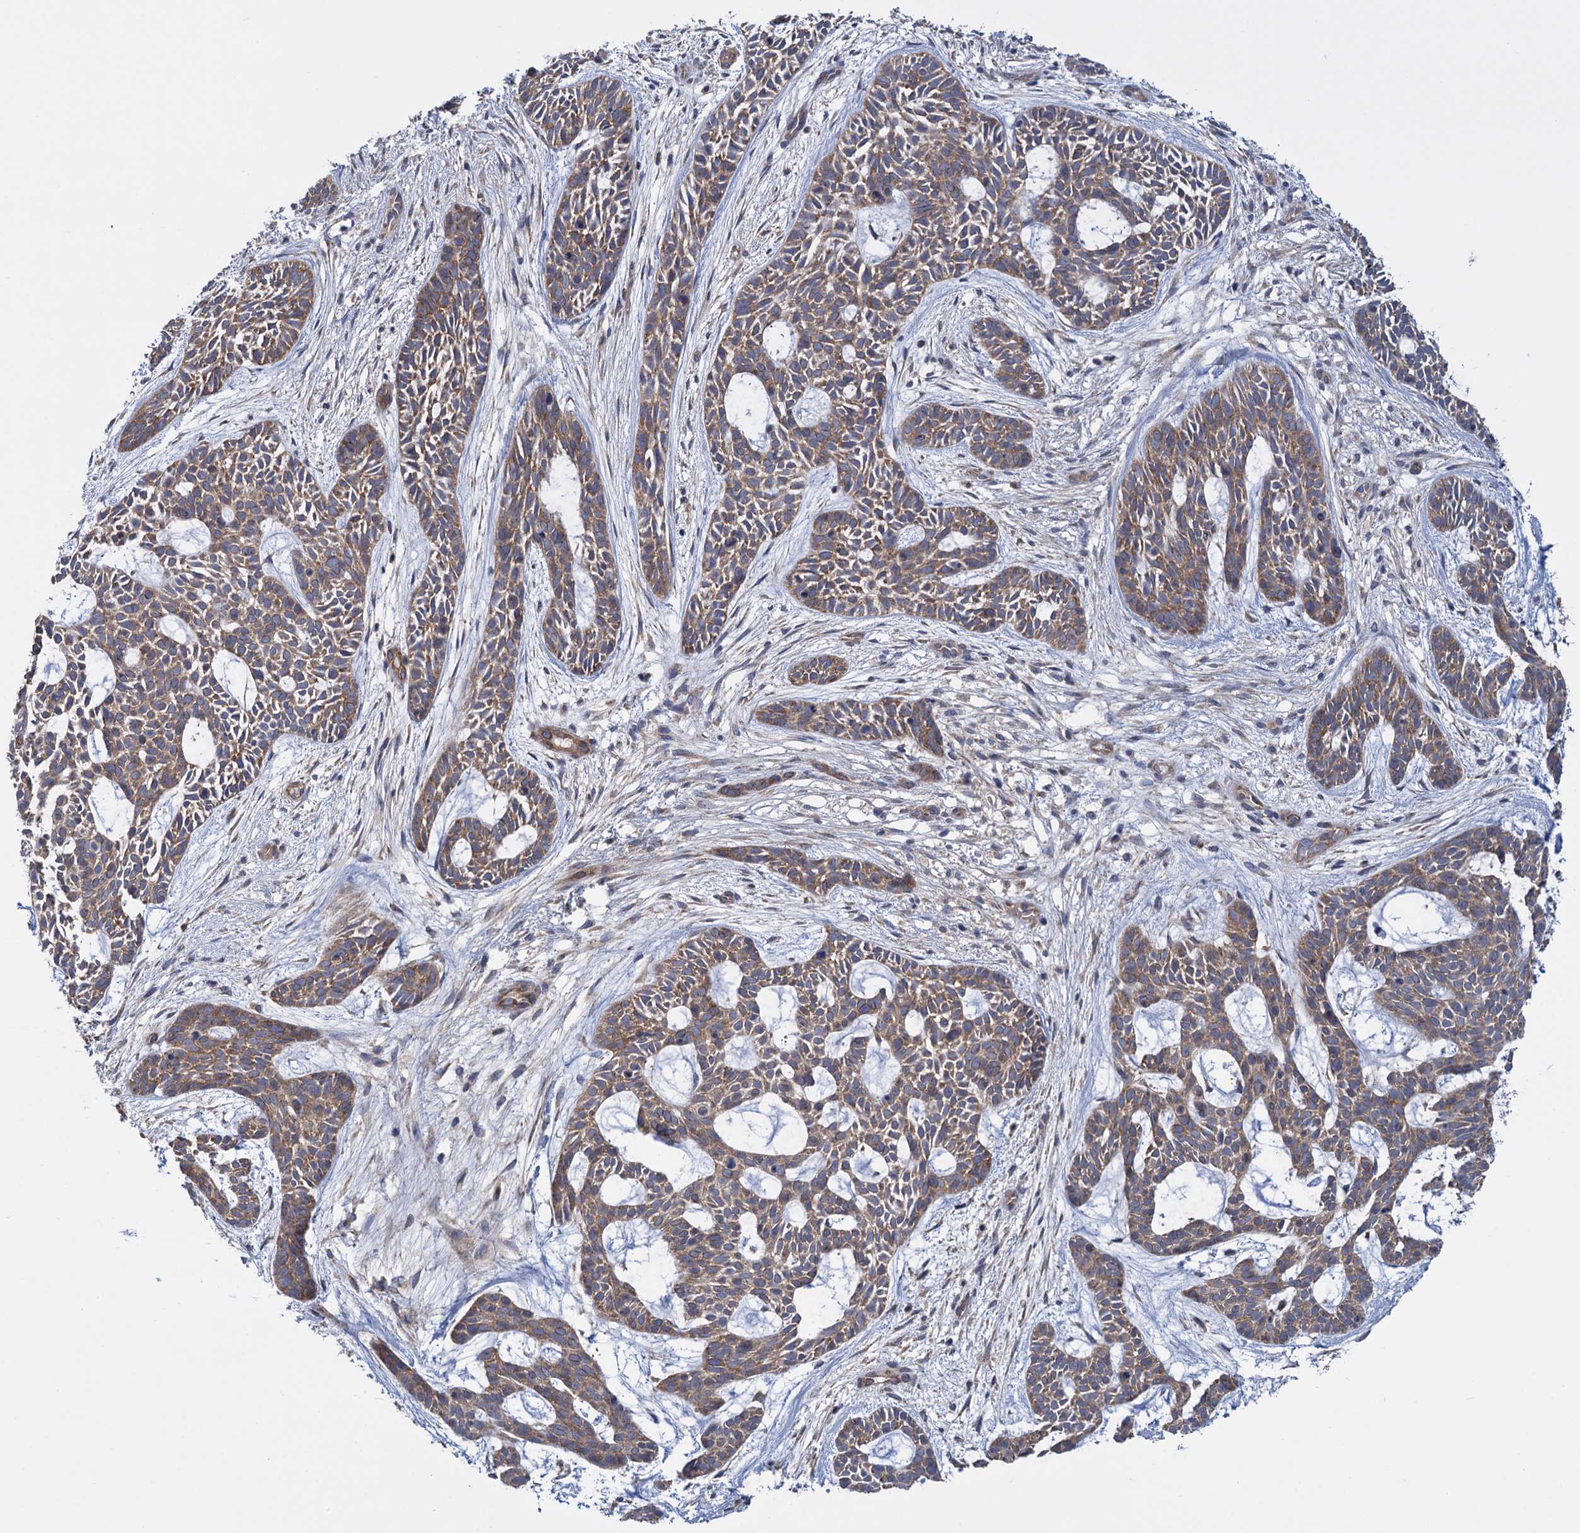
{"staining": {"intensity": "moderate", "quantity": ">75%", "location": "cytoplasmic/membranous"}, "tissue": "skin cancer", "cell_type": "Tumor cells", "image_type": "cancer", "snomed": [{"axis": "morphology", "description": "Basal cell carcinoma"}, {"axis": "topography", "description": "Skin"}], "caption": "IHC image of neoplastic tissue: skin basal cell carcinoma stained using immunohistochemistry (IHC) shows medium levels of moderate protein expression localized specifically in the cytoplasmic/membranous of tumor cells, appearing as a cytoplasmic/membranous brown color.", "gene": "GSTM2", "patient": {"sex": "male", "age": 89}}